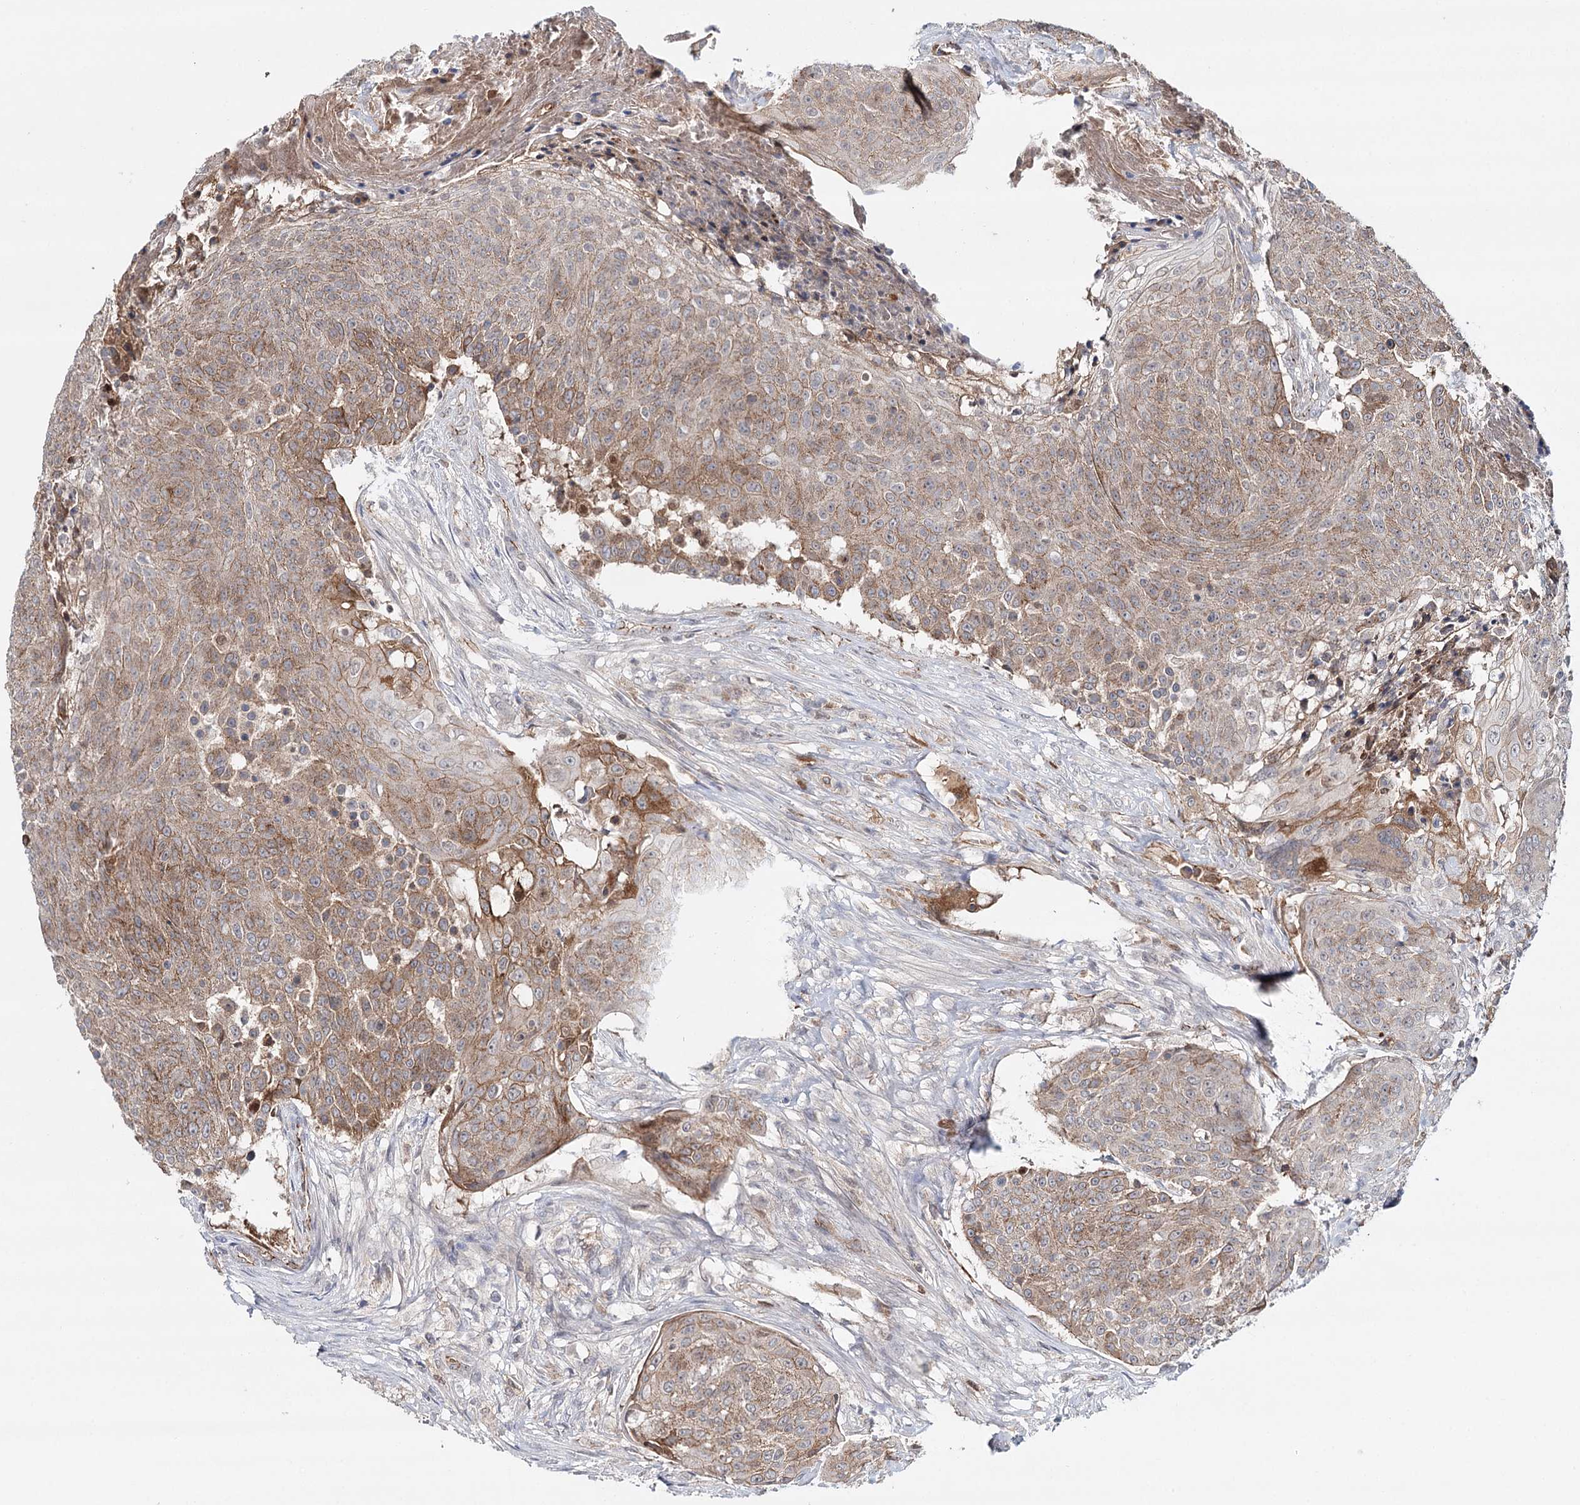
{"staining": {"intensity": "moderate", "quantity": ">75%", "location": "cytoplasmic/membranous"}, "tissue": "urothelial cancer", "cell_type": "Tumor cells", "image_type": "cancer", "snomed": [{"axis": "morphology", "description": "Urothelial carcinoma, High grade"}, {"axis": "topography", "description": "Urinary bladder"}], "caption": "DAB immunohistochemical staining of human high-grade urothelial carcinoma displays moderate cytoplasmic/membranous protein positivity in approximately >75% of tumor cells.", "gene": "PKP4", "patient": {"sex": "female", "age": 63}}